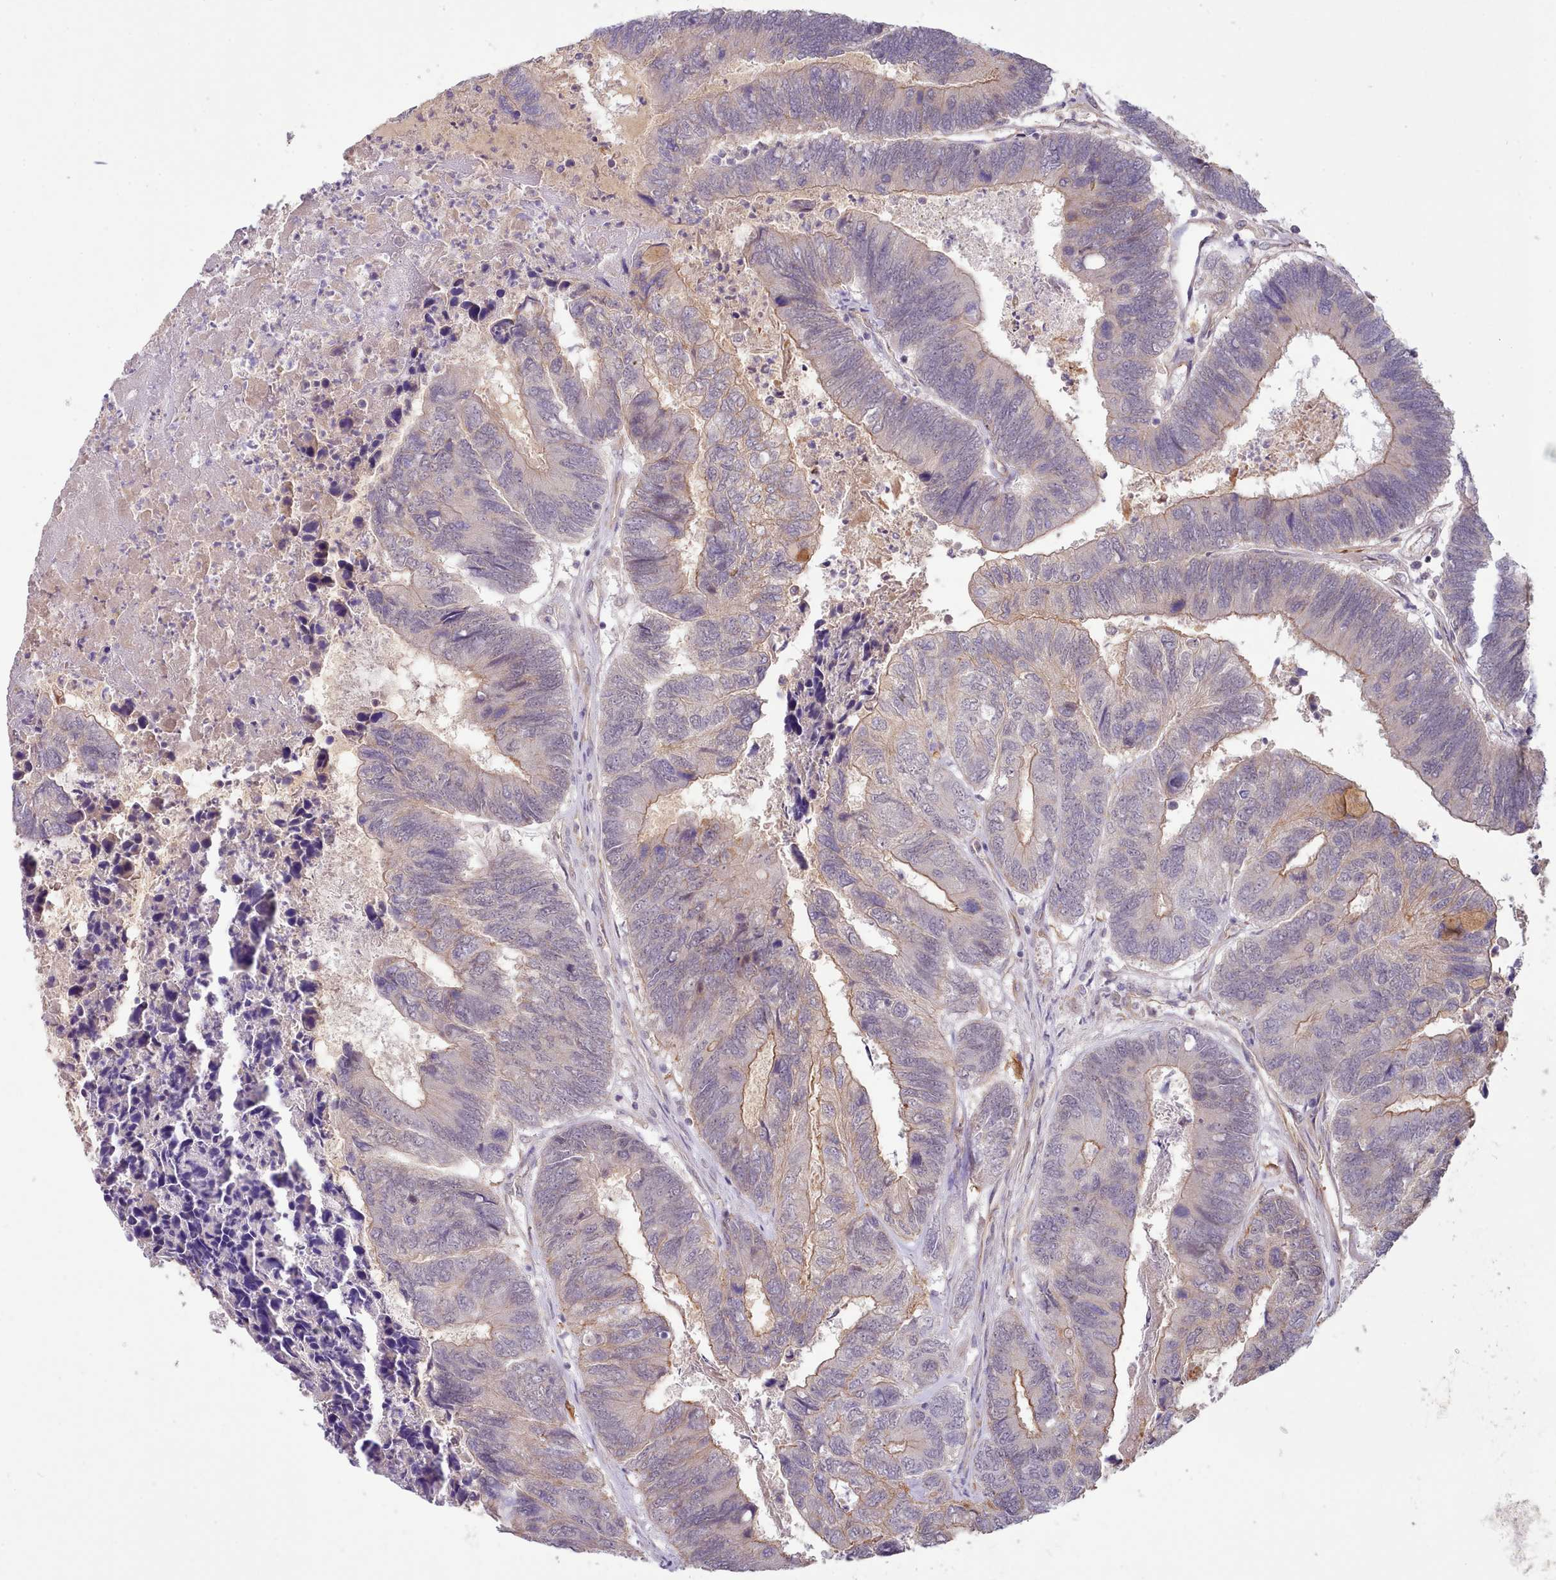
{"staining": {"intensity": "moderate", "quantity": "<25%", "location": "cytoplasmic/membranous"}, "tissue": "colorectal cancer", "cell_type": "Tumor cells", "image_type": "cancer", "snomed": [{"axis": "morphology", "description": "Adenocarcinoma, NOS"}, {"axis": "topography", "description": "Colon"}], "caption": "Colorectal cancer (adenocarcinoma) stained with DAB (3,3'-diaminobenzidine) immunohistochemistry displays low levels of moderate cytoplasmic/membranous staining in about <25% of tumor cells.", "gene": "ZC3H13", "patient": {"sex": "female", "age": 67}}